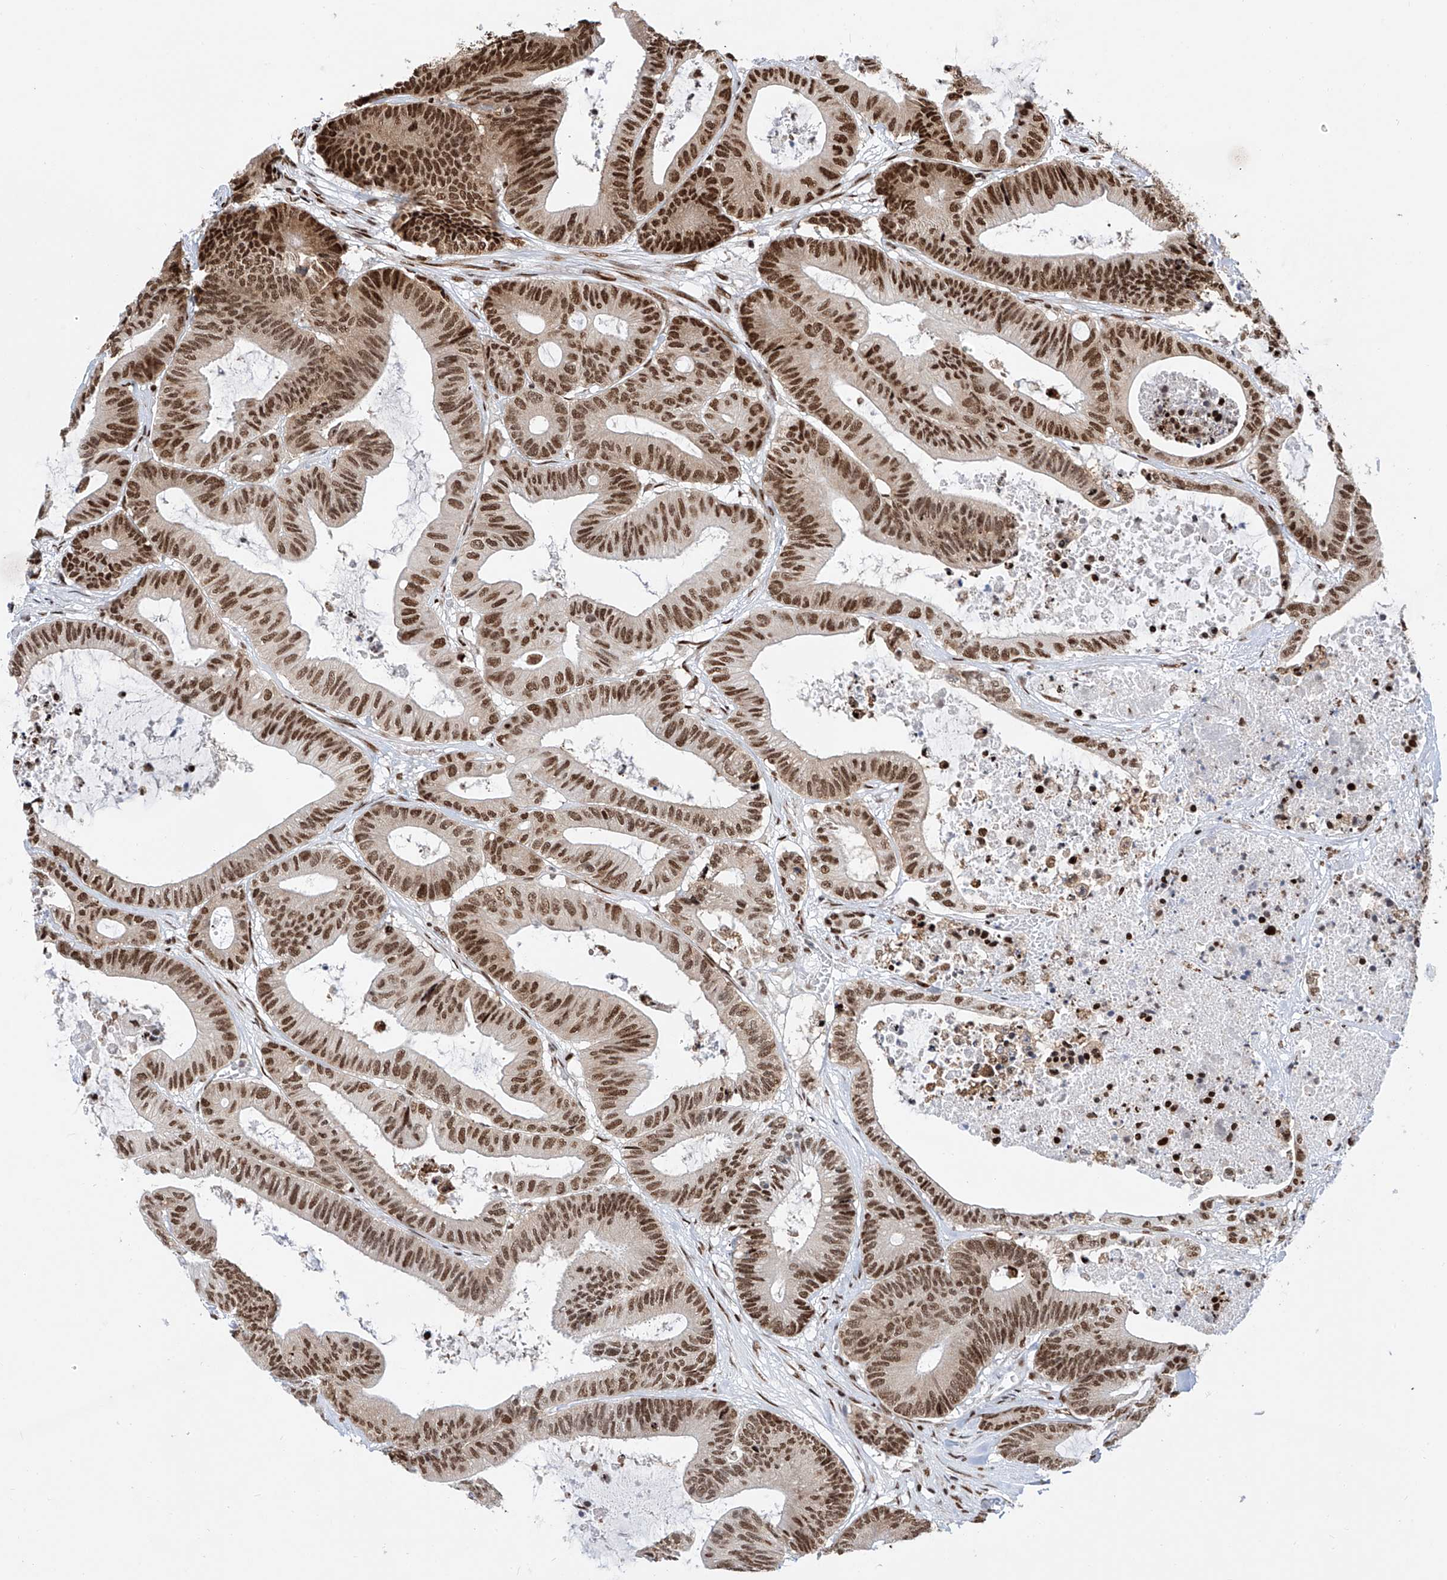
{"staining": {"intensity": "strong", "quantity": ">75%", "location": "nuclear"}, "tissue": "colorectal cancer", "cell_type": "Tumor cells", "image_type": "cancer", "snomed": [{"axis": "morphology", "description": "Adenocarcinoma, NOS"}, {"axis": "topography", "description": "Colon"}], "caption": "High-power microscopy captured an immunohistochemistry (IHC) histopathology image of colorectal adenocarcinoma, revealing strong nuclear expression in approximately >75% of tumor cells.", "gene": "SRSF6", "patient": {"sex": "female", "age": 84}}